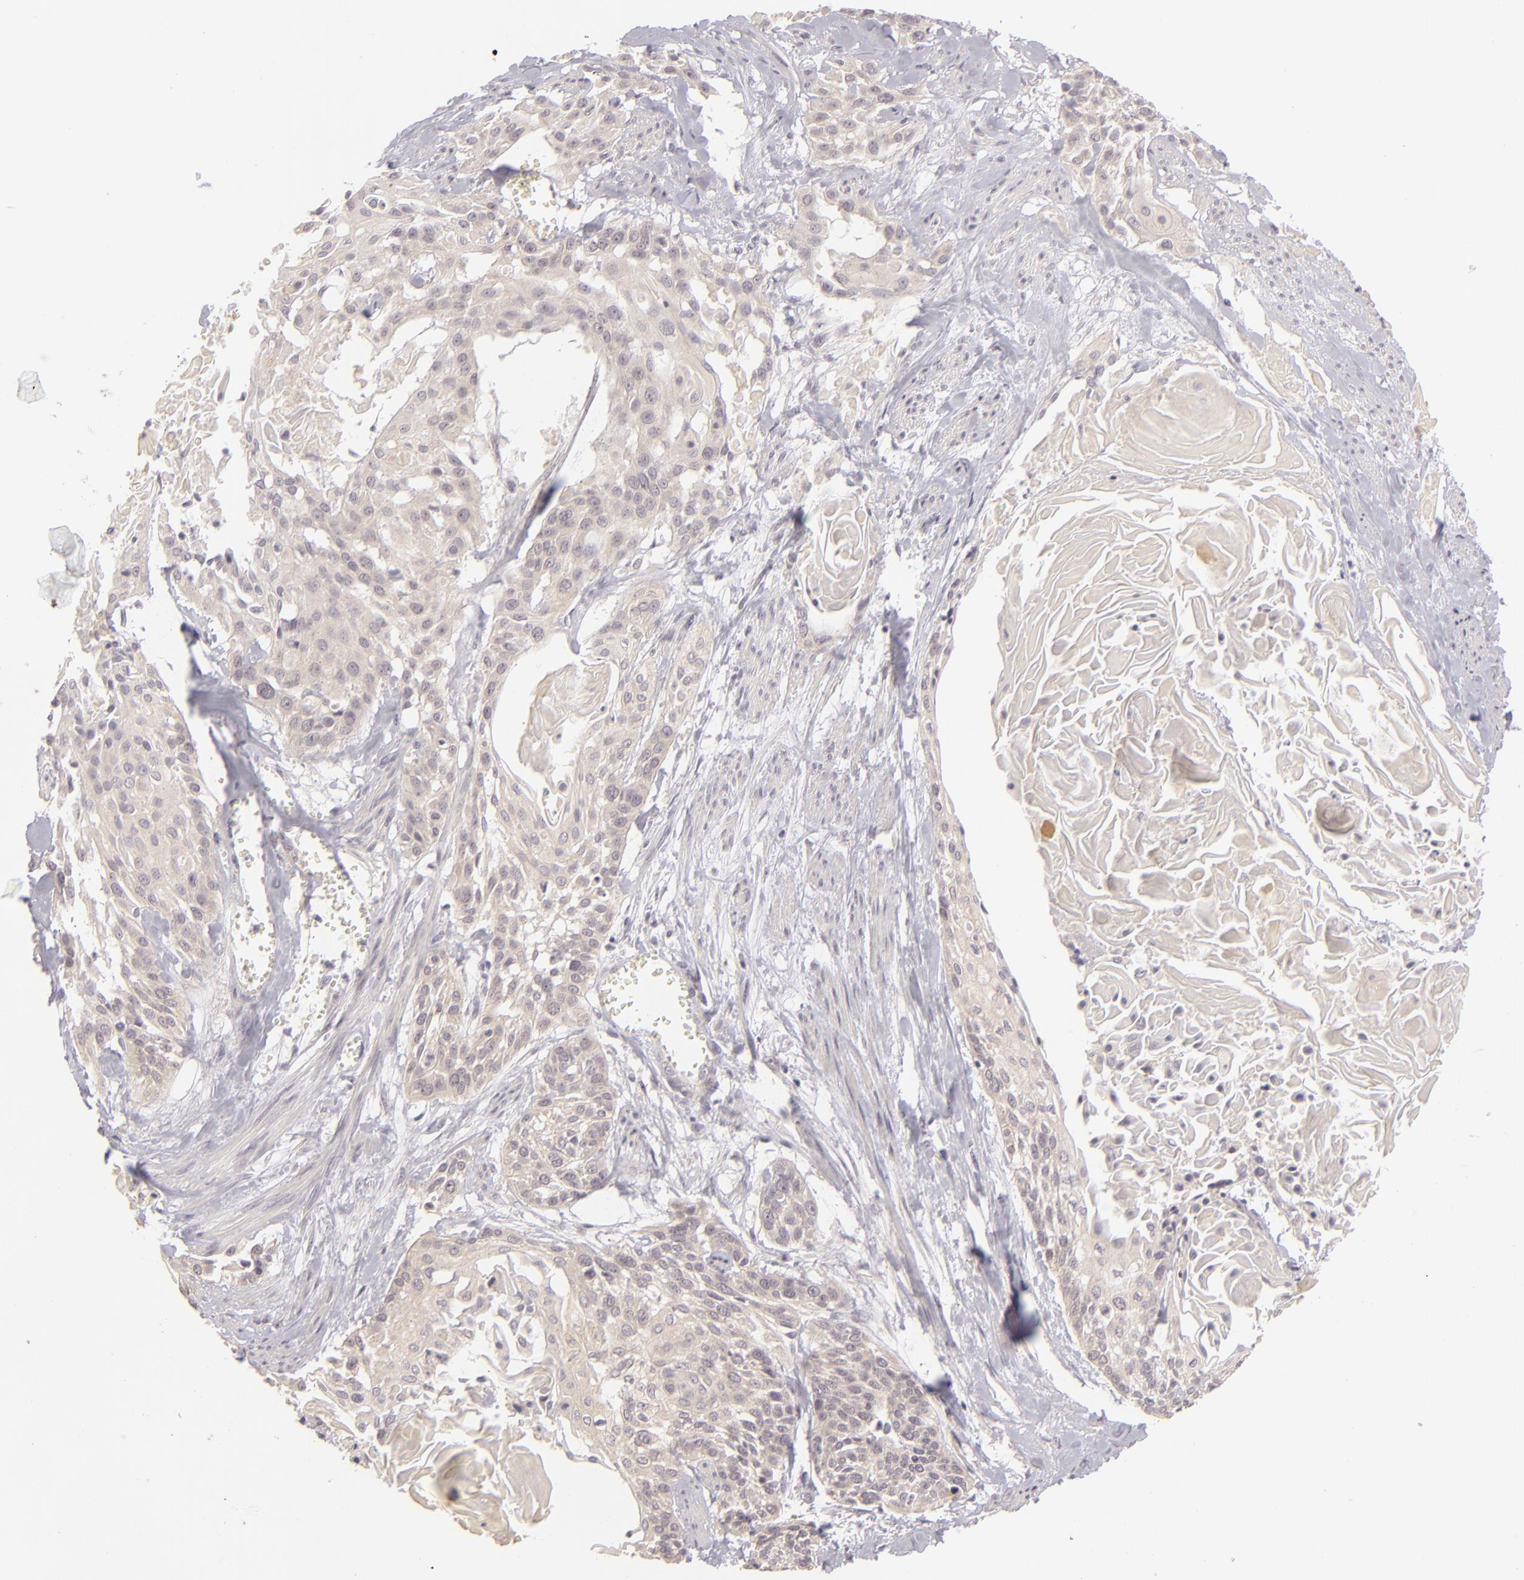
{"staining": {"intensity": "weak", "quantity": ">75%", "location": "cytoplasmic/membranous"}, "tissue": "cervical cancer", "cell_type": "Tumor cells", "image_type": "cancer", "snomed": [{"axis": "morphology", "description": "Squamous cell carcinoma, NOS"}, {"axis": "topography", "description": "Cervix"}], "caption": "Tumor cells reveal low levels of weak cytoplasmic/membranous positivity in approximately >75% of cells in human cervical cancer (squamous cell carcinoma). Immunohistochemistry (ihc) stains the protein in brown and the nuclei are stained blue.", "gene": "DLG3", "patient": {"sex": "female", "age": 57}}